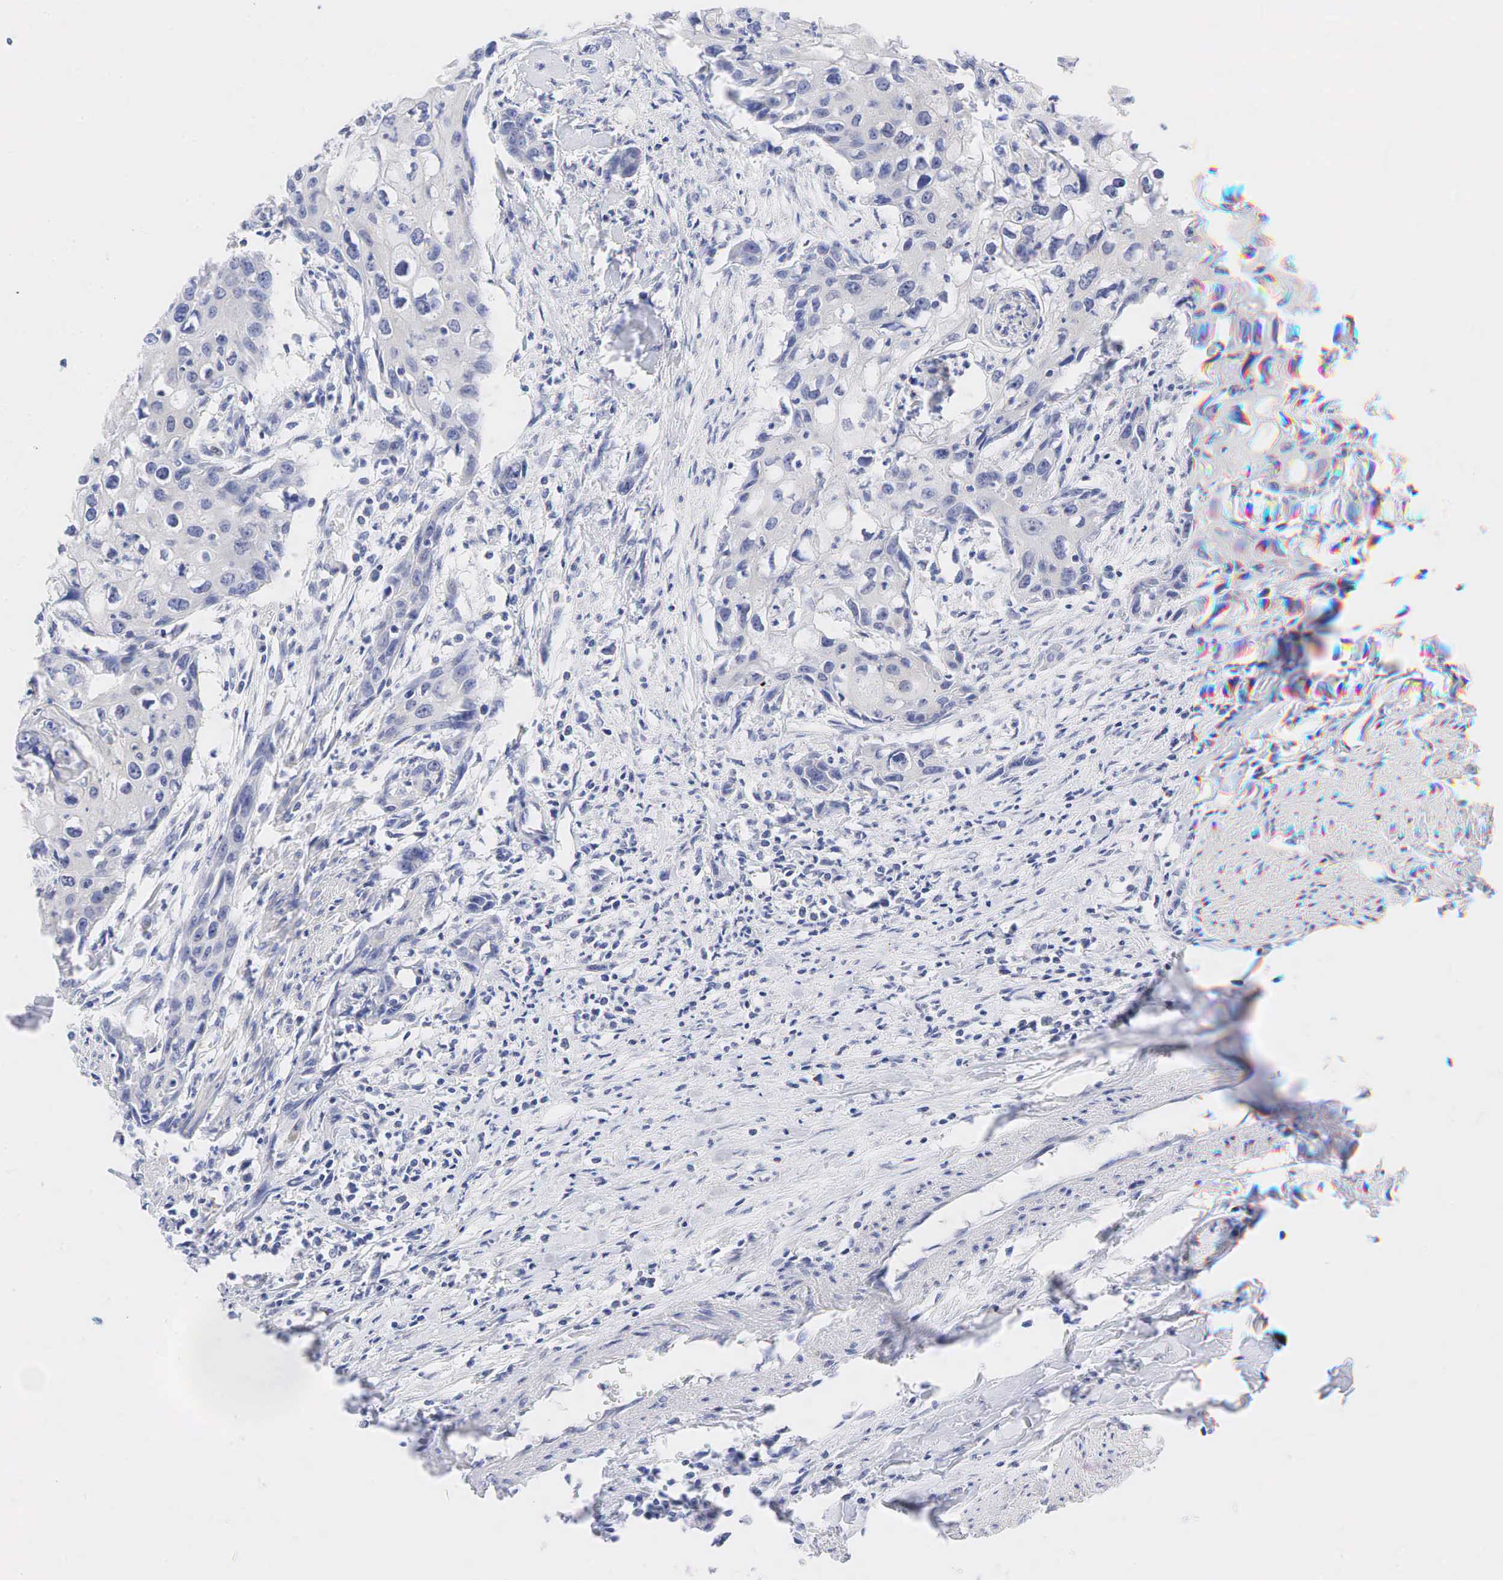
{"staining": {"intensity": "negative", "quantity": "none", "location": "none"}, "tissue": "urothelial cancer", "cell_type": "Tumor cells", "image_type": "cancer", "snomed": [{"axis": "morphology", "description": "Urothelial carcinoma, High grade"}, {"axis": "topography", "description": "Urinary bladder"}], "caption": "DAB (3,3'-diaminobenzidine) immunohistochemical staining of urothelial carcinoma (high-grade) demonstrates no significant expression in tumor cells.", "gene": "AR", "patient": {"sex": "male", "age": 54}}